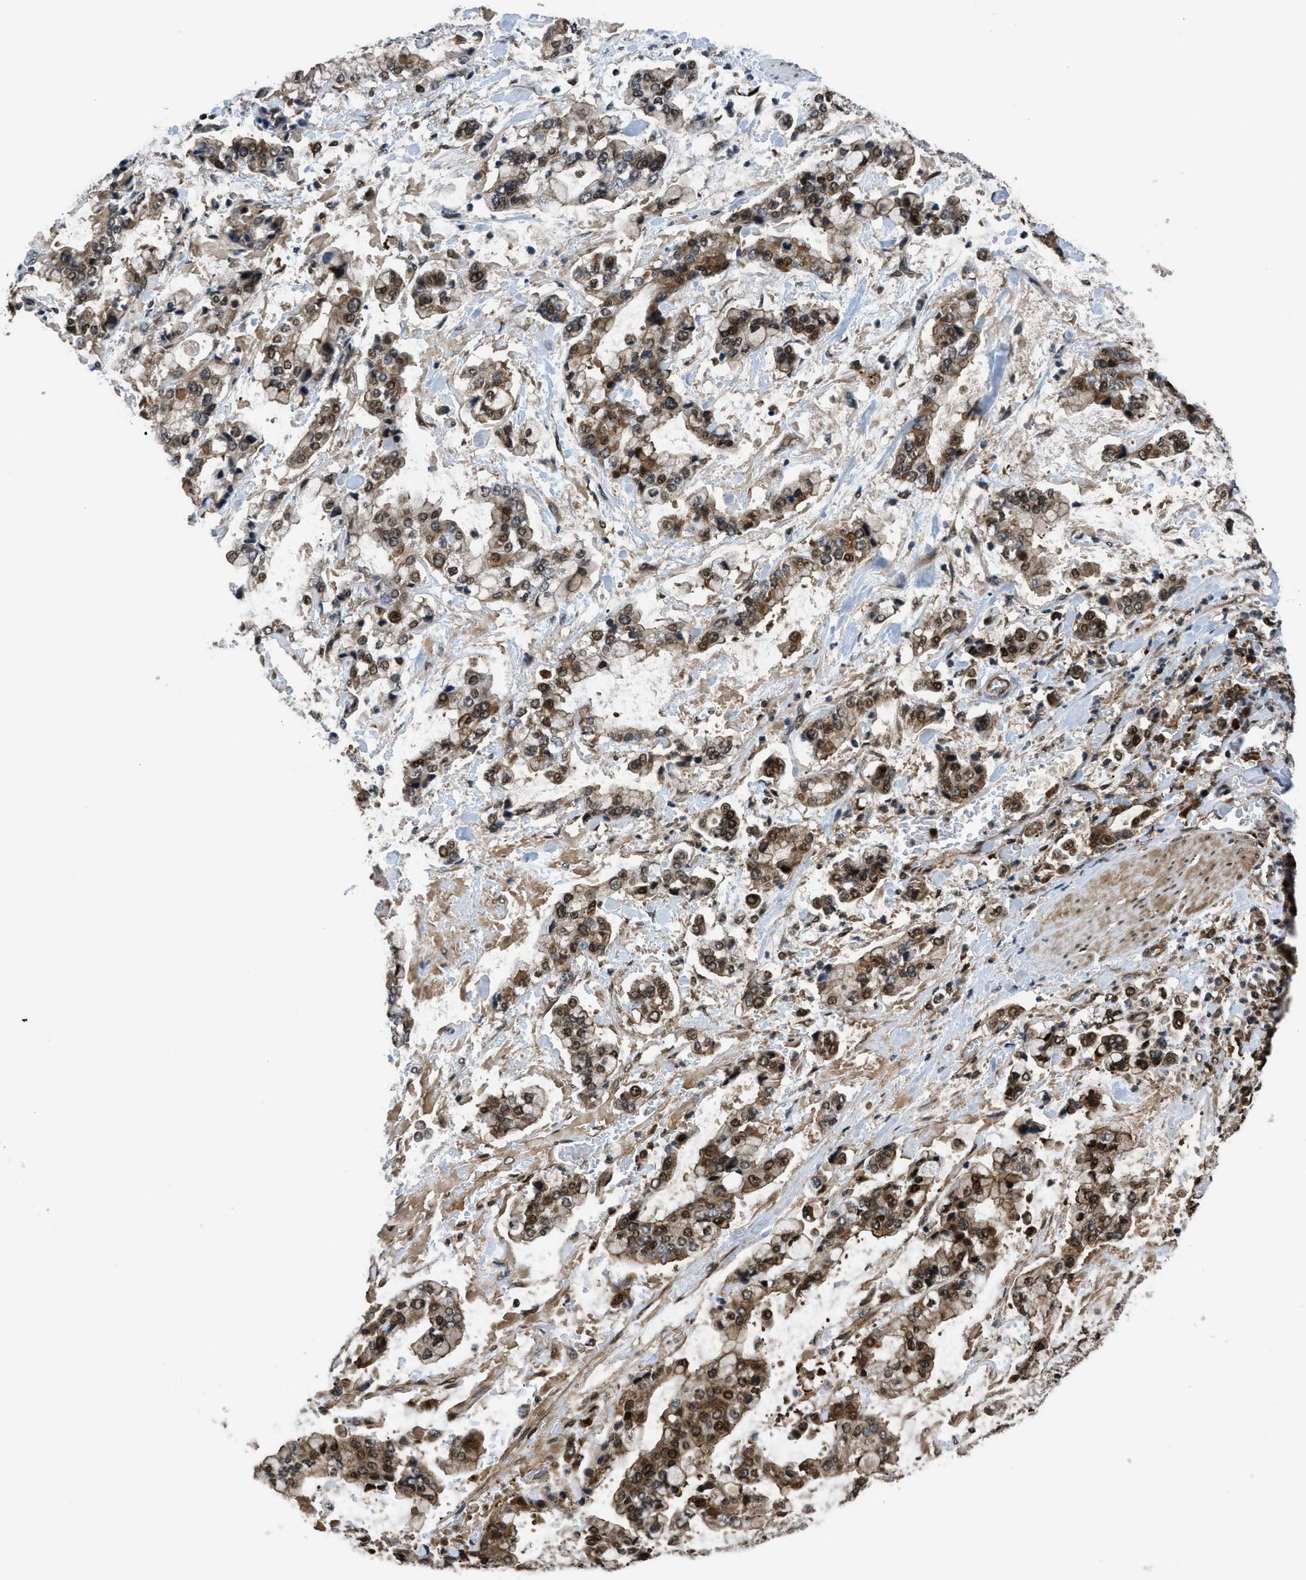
{"staining": {"intensity": "moderate", "quantity": ">75%", "location": "cytoplasmic/membranous,nuclear"}, "tissue": "stomach cancer", "cell_type": "Tumor cells", "image_type": "cancer", "snomed": [{"axis": "morphology", "description": "Normal tissue, NOS"}, {"axis": "morphology", "description": "Adenocarcinoma, NOS"}, {"axis": "topography", "description": "Stomach, upper"}, {"axis": "topography", "description": "Stomach"}], "caption": "This image exhibits IHC staining of human stomach cancer (adenocarcinoma), with medium moderate cytoplasmic/membranous and nuclear staining in about >75% of tumor cells.", "gene": "CTBS", "patient": {"sex": "male", "age": 76}}